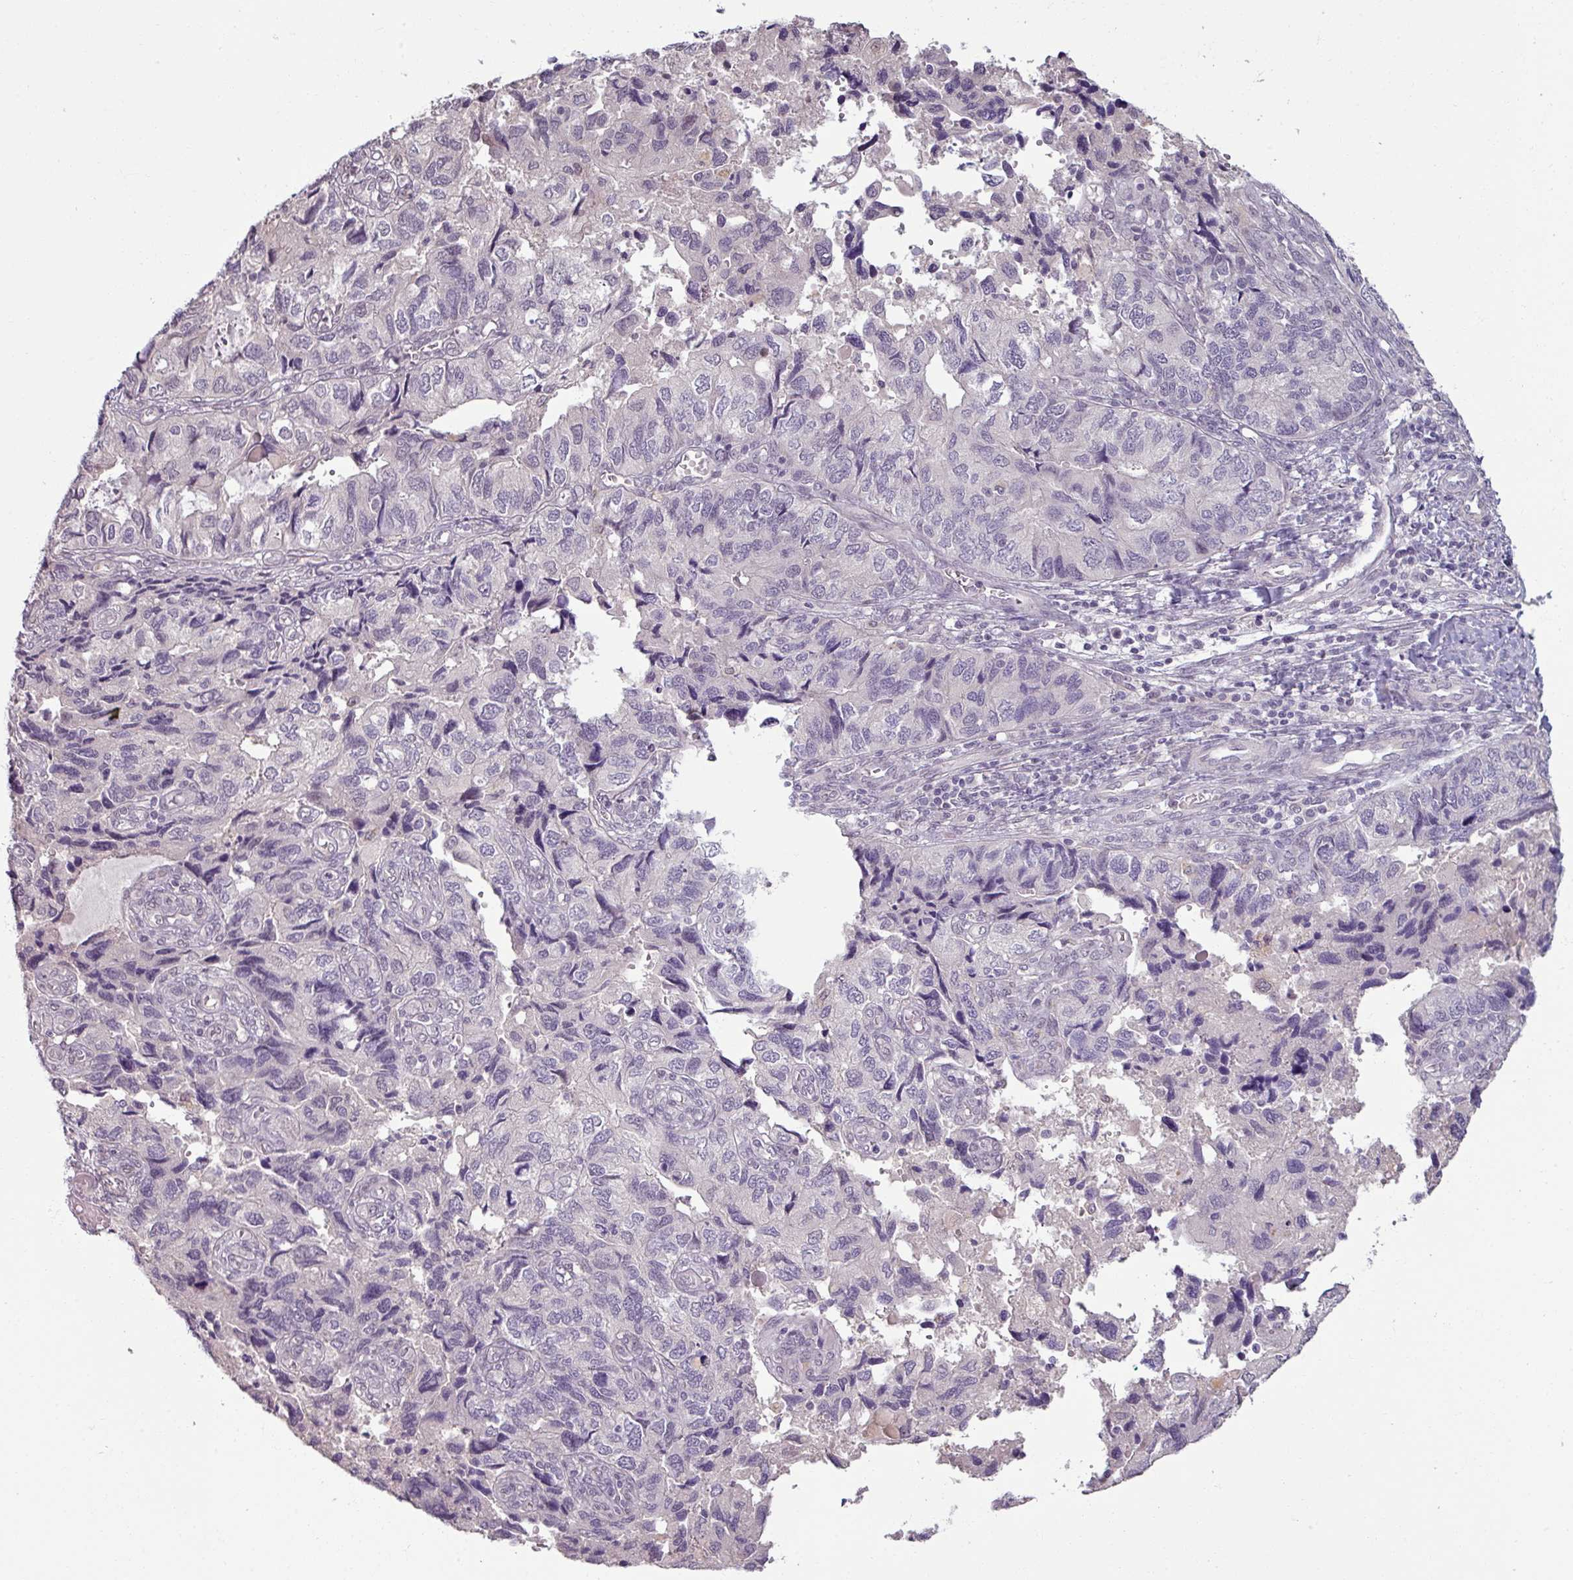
{"staining": {"intensity": "negative", "quantity": "none", "location": "none"}, "tissue": "endometrial cancer", "cell_type": "Tumor cells", "image_type": "cancer", "snomed": [{"axis": "morphology", "description": "Carcinoma, NOS"}, {"axis": "topography", "description": "Uterus"}], "caption": "An image of human endometrial cancer (carcinoma) is negative for staining in tumor cells. (DAB (3,3'-diaminobenzidine) immunohistochemistry with hematoxylin counter stain).", "gene": "UVSSA", "patient": {"sex": "female", "age": 76}}